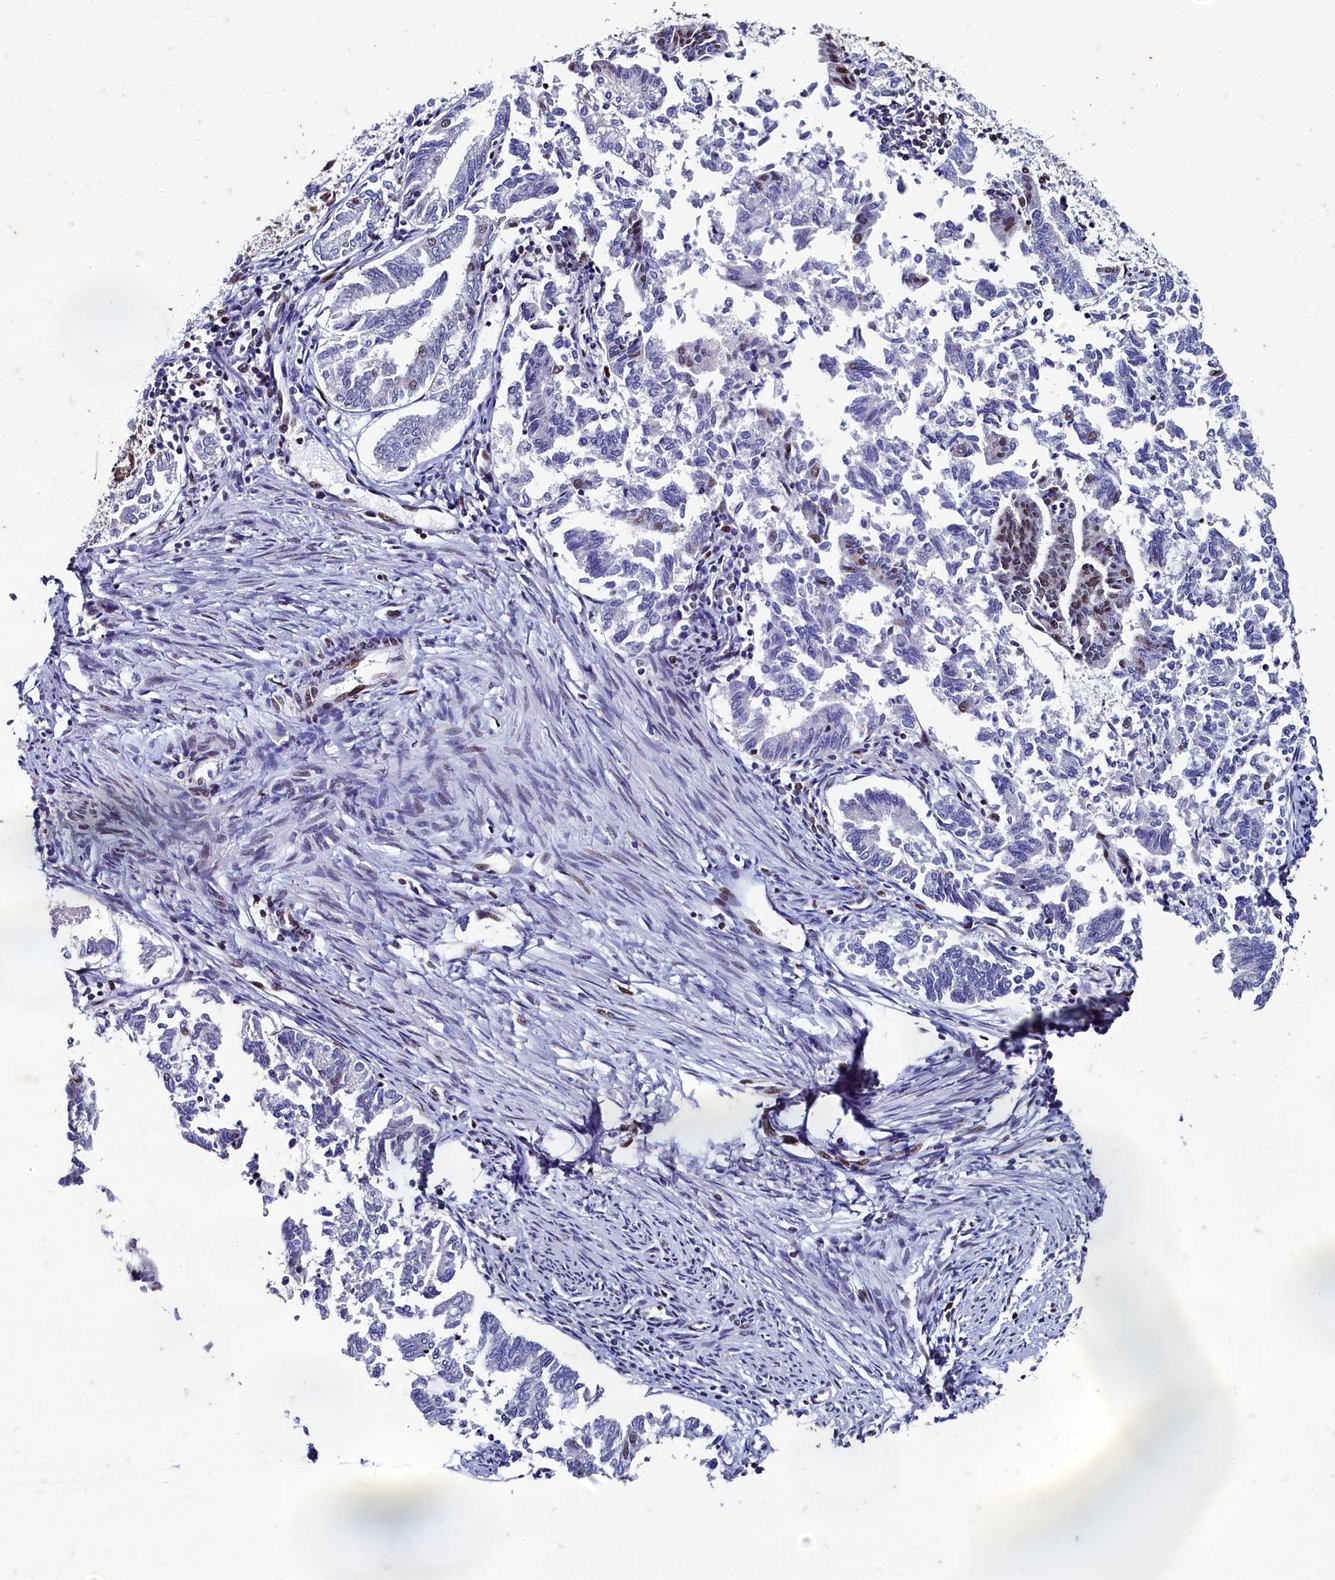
{"staining": {"intensity": "moderate", "quantity": "<25%", "location": "nuclear"}, "tissue": "endometrial cancer", "cell_type": "Tumor cells", "image_type": "cancer", "snomed": [{"axis": "morphology", "description": "Adenocarcinoma, NOS"}, {"axis": "topography", "description": "Endometrium"}], "caption": "About <25% of tumor cells in adenocarcinoma (endometrial) demonstrate moderate nuclear protein staining as visualized by brown immunohistochemical staining.", "gene": "CPSF7", "patient": {"sex": "female", "age": 79}}